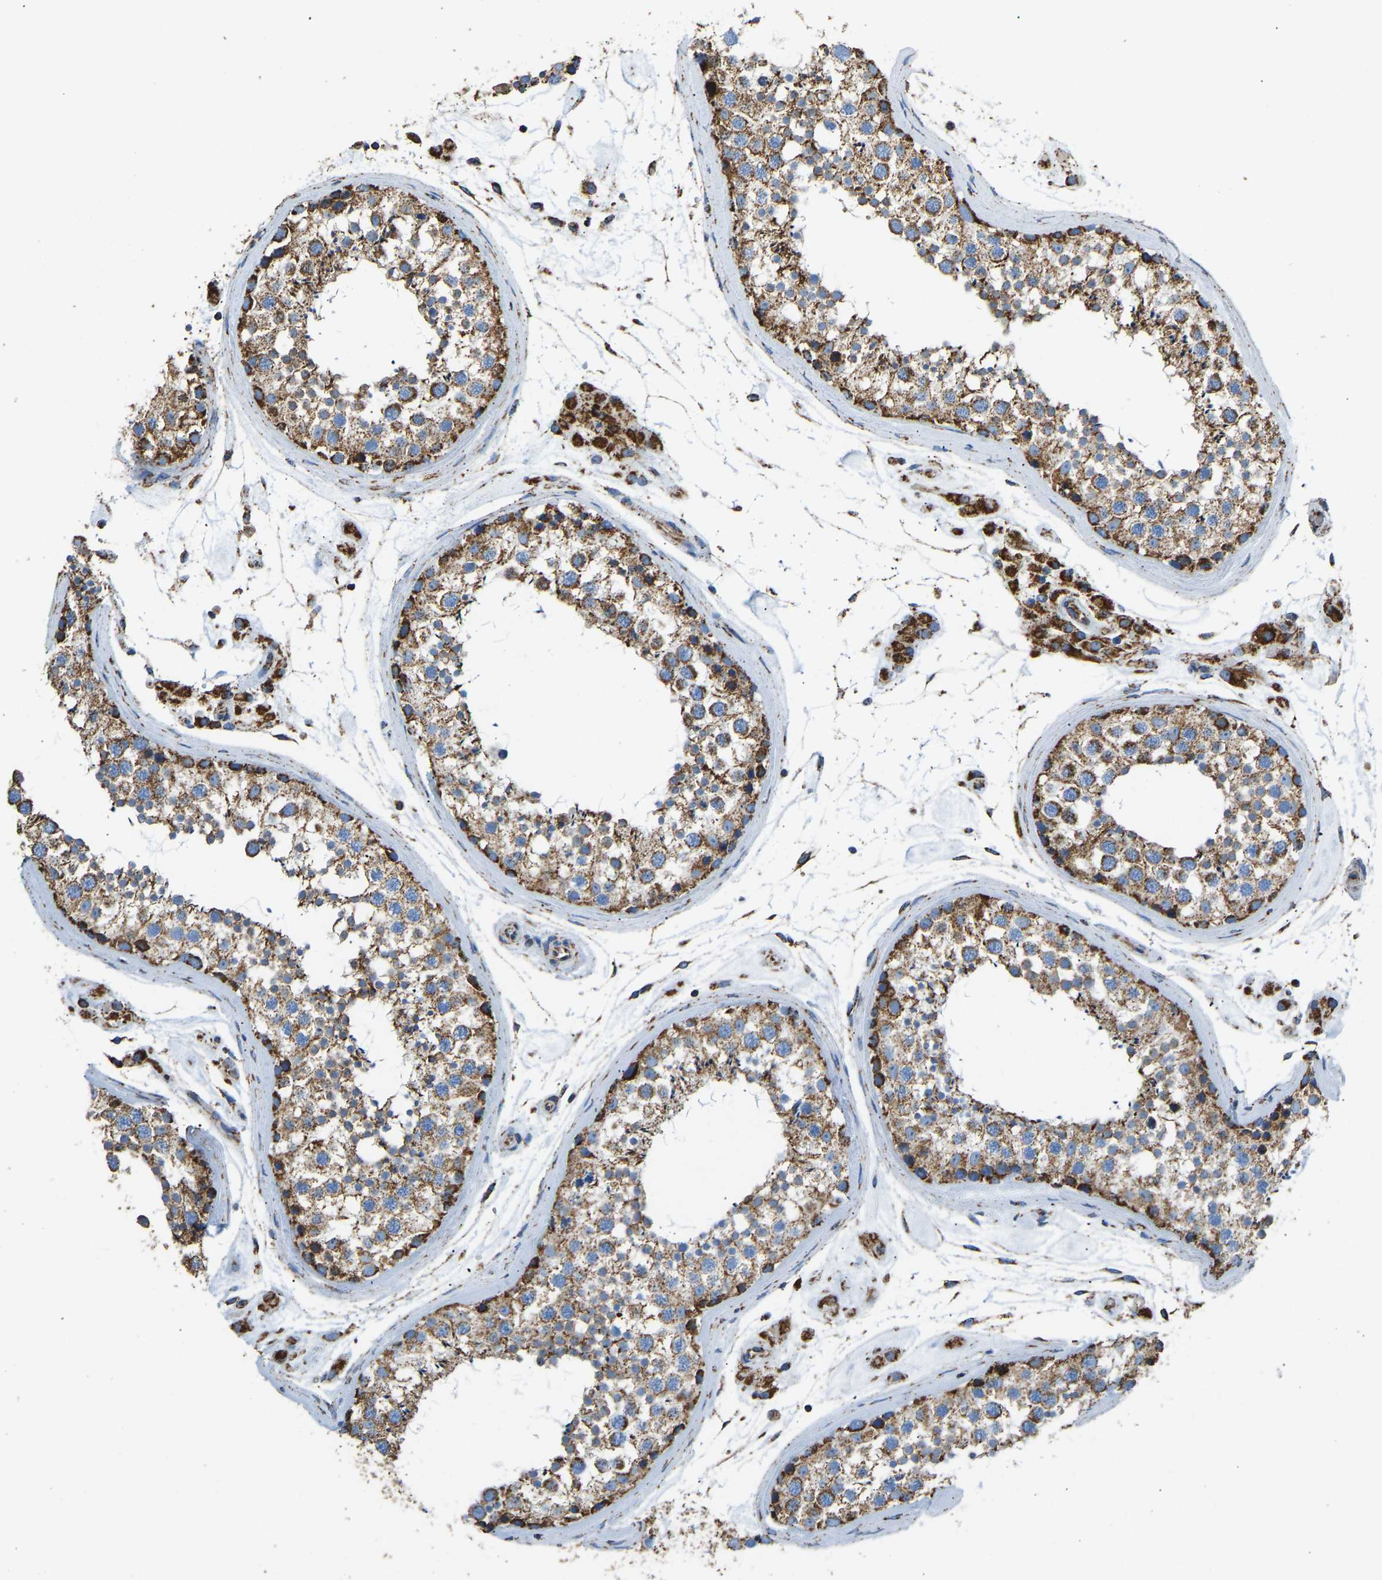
{"staining": {"intensity": "moderate", "quantity": ">75%", "location": "cytoplasmic/membranous"}, "tissue": "testis", "cell_type": "Cells in seminiferous ducts", "image_type": "normal", "snomed": [{"axis": "morphology", "description": "Normal tissue, NOS"}, {"axis": "topography", "description": "Testis"}], "caption": "The photomicrograph shows staining of unremarkable testis, revealing moderate cytoplasmic/membranous protein staining (brown color) within cells in seminiferous ducts.", "gene": "IRX6", "patient": {"sex": "male", "age": 46}}